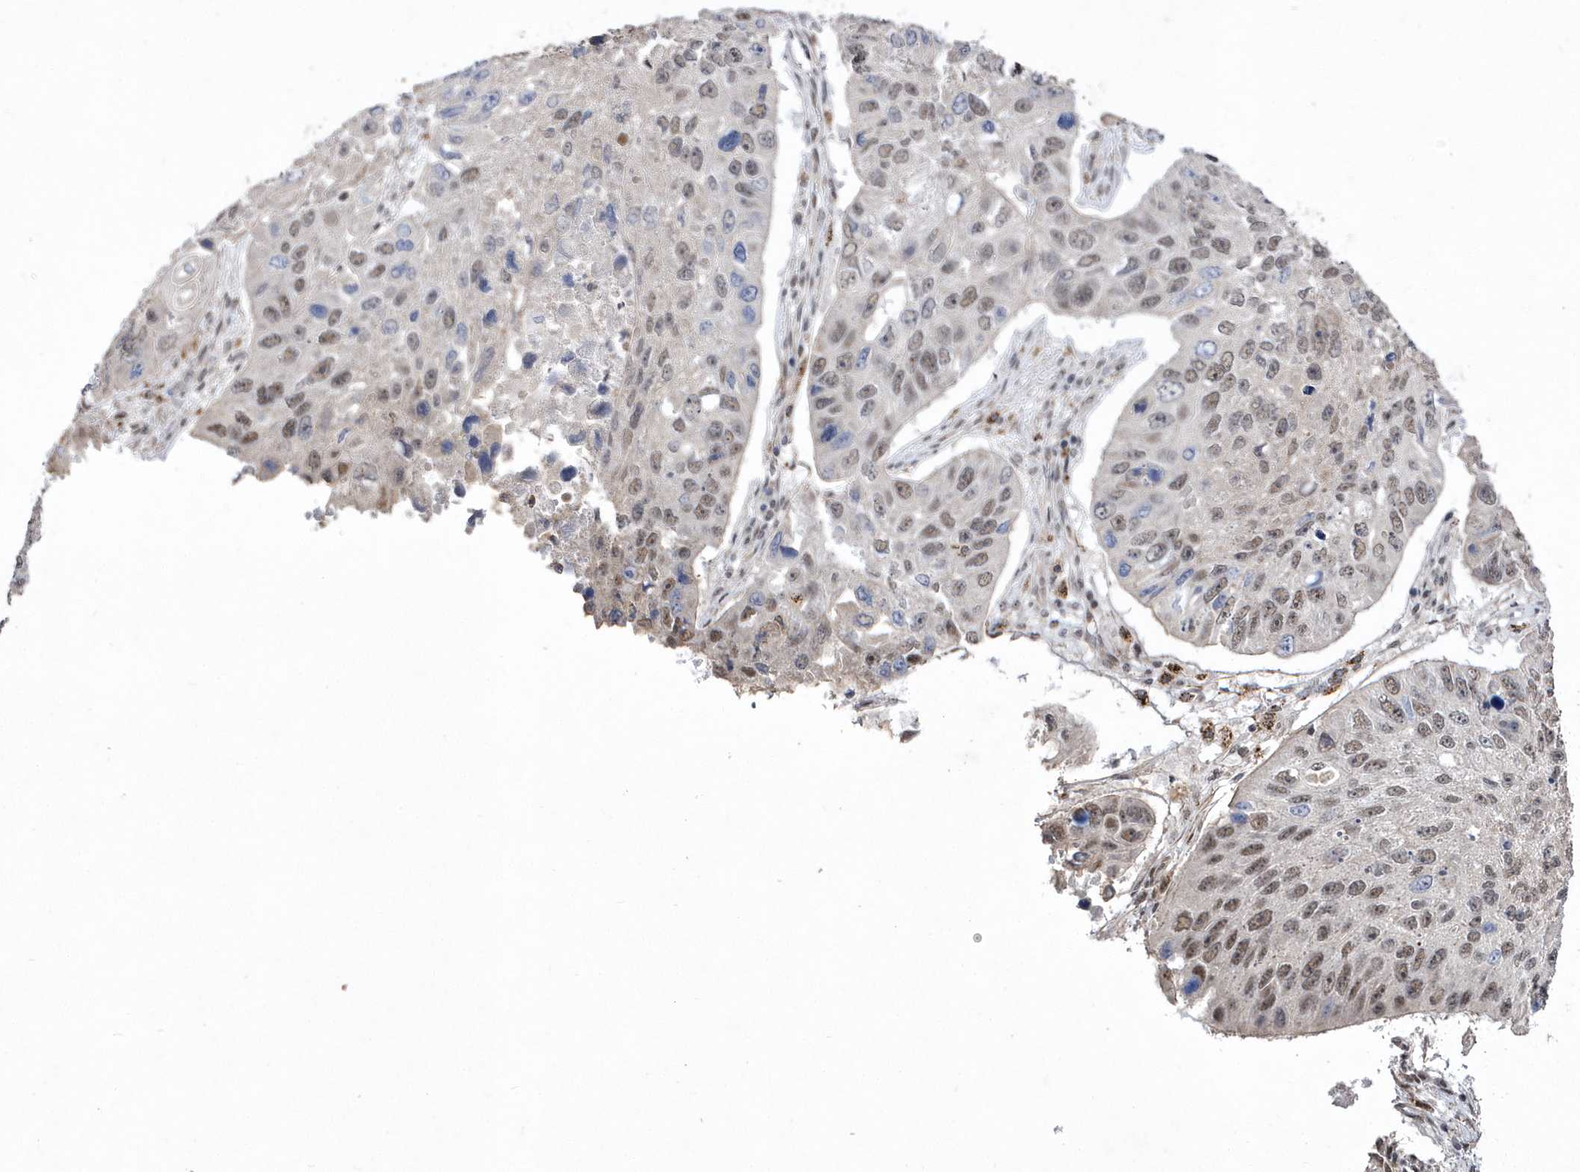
{"staining": {"intensity": "weak", "quantity": ">75%", "location": "nuclear"}, "tissue": "lung cancer", "cell_type": "Tumor cells", "image_type": "cancer", "snomed": [{"axis": "morphology", "description": "Squamous cell carcinoma, NOS"}, {"axis": "topography", "description": "Lung"}], "caption": "Protein expression analysis of human lung cancer reveals weak nuclear positivity in about >75% of tumor cells.", "gene": "BOD1L1", "patient": {"sex": "male", "age": 61}}